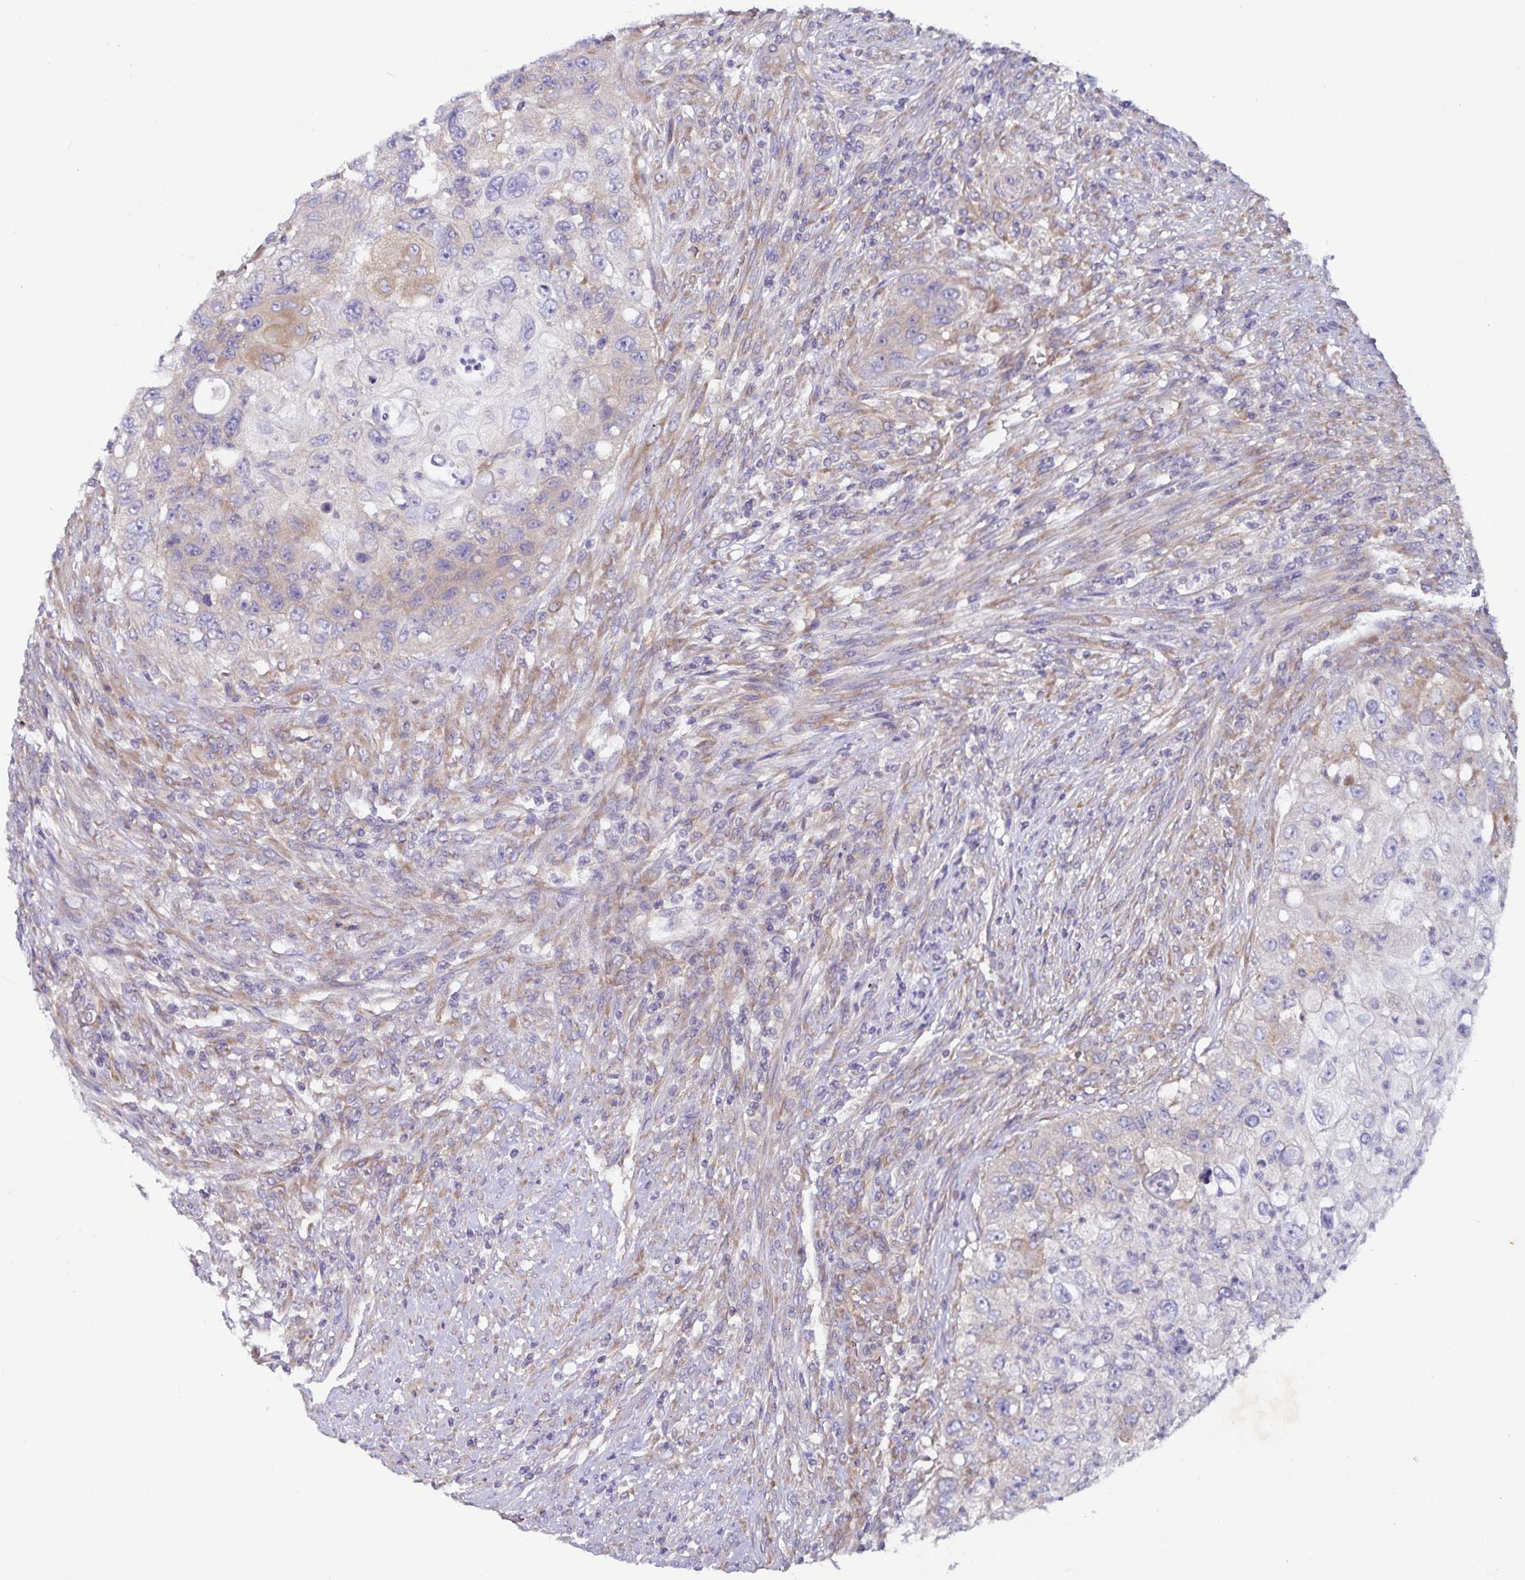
{"staining": {"intensity": "weak", "quantity": "<25%", "location": "cytoplasmic/membranous"}, "tissue": "urothelial cancer", "cell_type": "Tumor cells", "image_type": "cancer", "snomed": [{"axis": "morphology", "description": "Urothelial carcinoma, High grade"}, {"axis": "topography", "description": "Urinary bladder"}], "caption": "Immunohistochemical staining of human high-grade urothelial carcinoma demonstrates no significant positivity in tumor cells.", "gene": "FAM120A", "patient": {"sex": "female", "age": 60}}